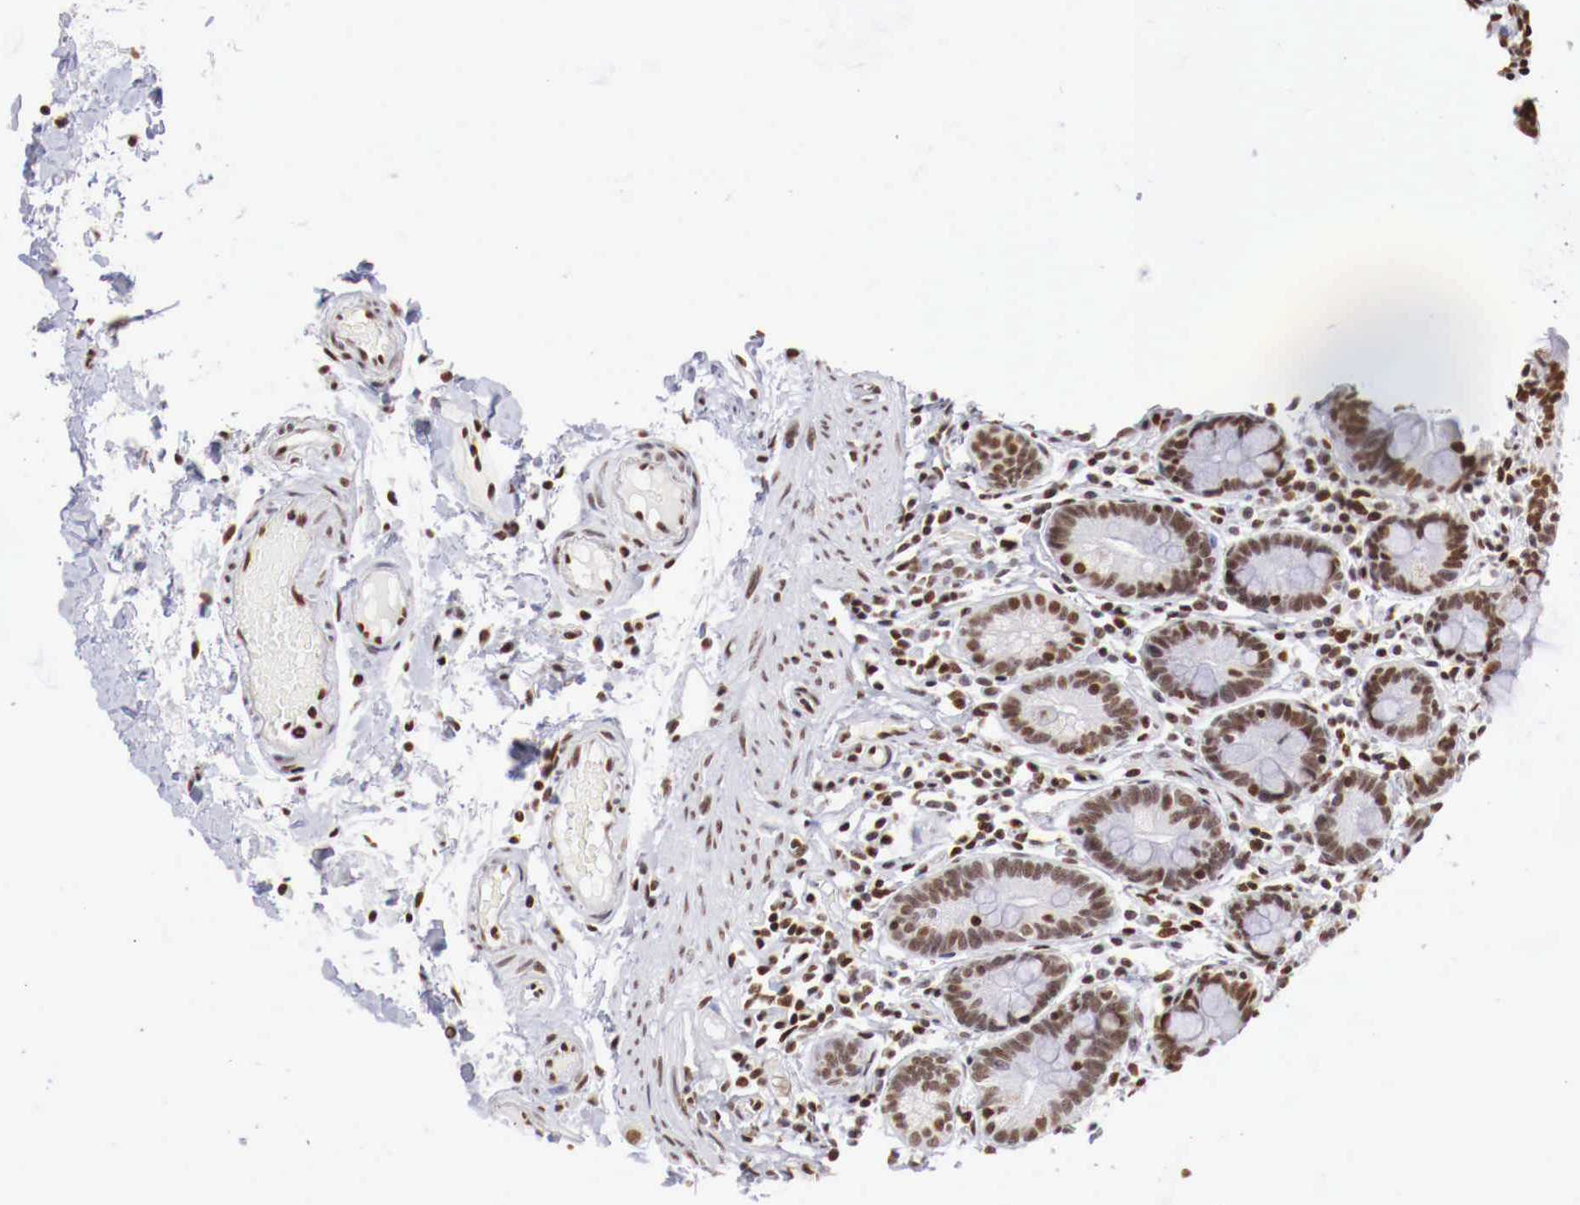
{"staining": {"intensity": "strong", "quantity": ">75%", "location": "nuclear"}, "tissue": "small intestine", "cell_type": "Glandular cells", "image_type": "normal", "snomed": [{"axis": "morphology", "description": "Normal tissue, NOS"}, {"axis": "topography", "description": "Small intestine"}], "caption": "Unremarkable small intestine exhibits strong nuclear staining in about >75% of glandular cells, visualized by immunohistochemistry. (DAB IHC, brown staining for protein, blue staining for nuclei).", "gene": "MAX", "patient": {"sex": "female", "age": 69}}